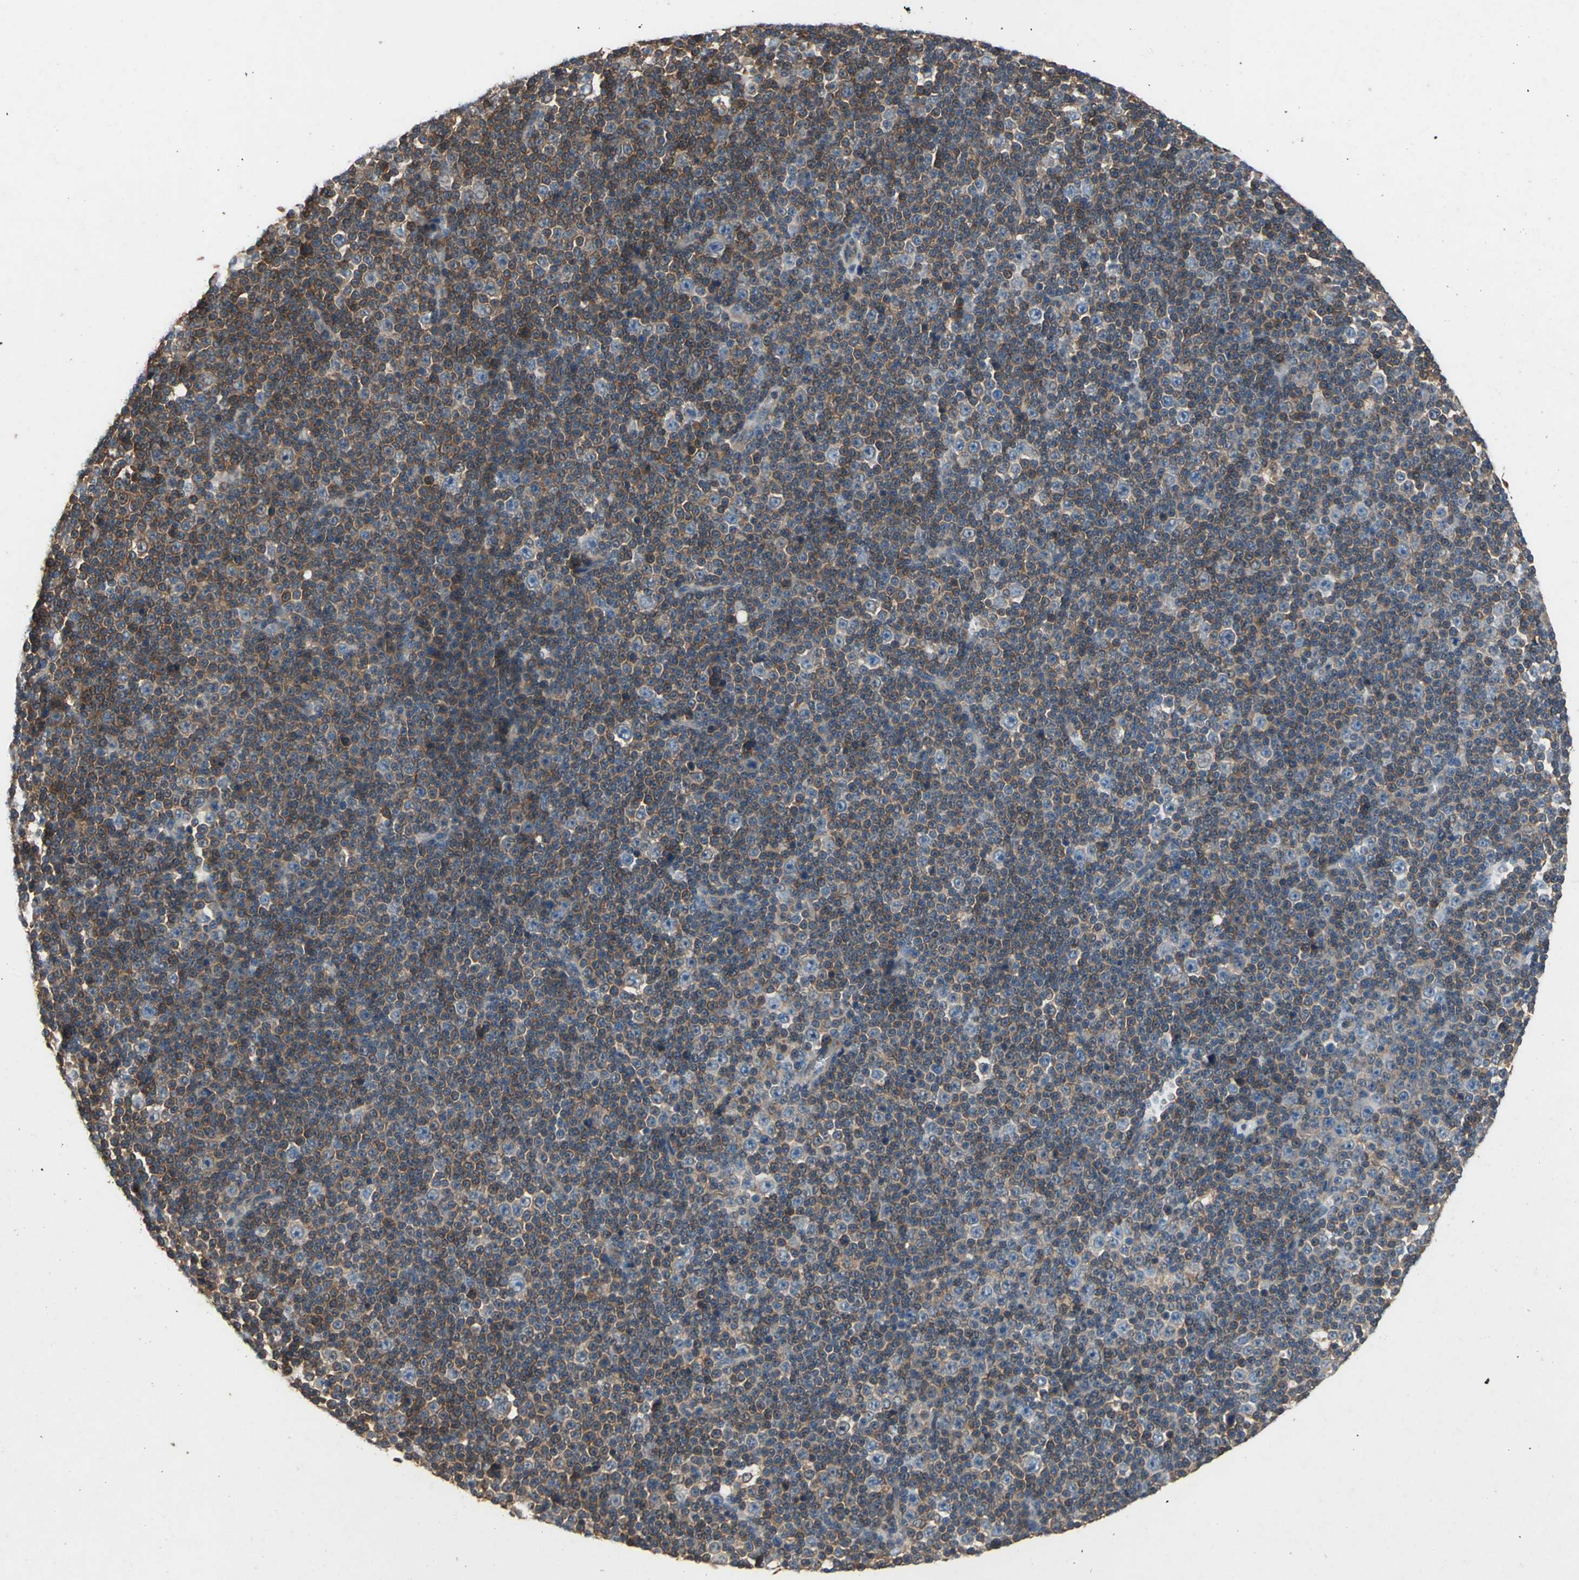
{"staining": {"intensity": "strong", "quantity": ">75%", "location": "cytoplasmic/membranous"}, "tissue": "lymphoma", "cell_type": "Tumor cells", "image_type": "cancer", "snomed": [{"axis": "morphology", "description": "Malignant lymphoma, non-Hodgkin's type, Low grade"}, {"axis": "topography", "description": "Lymph node"}], "caption": "IHC of human malignant lymphoma, non-Hodgkin's type (low-grade) reveals high levels of strong cytoplasmic/membranous positivity in approximately >75% of tumor cells.", "gene": "CAPN1", "patient": {"sex": "female", "age": 67}}